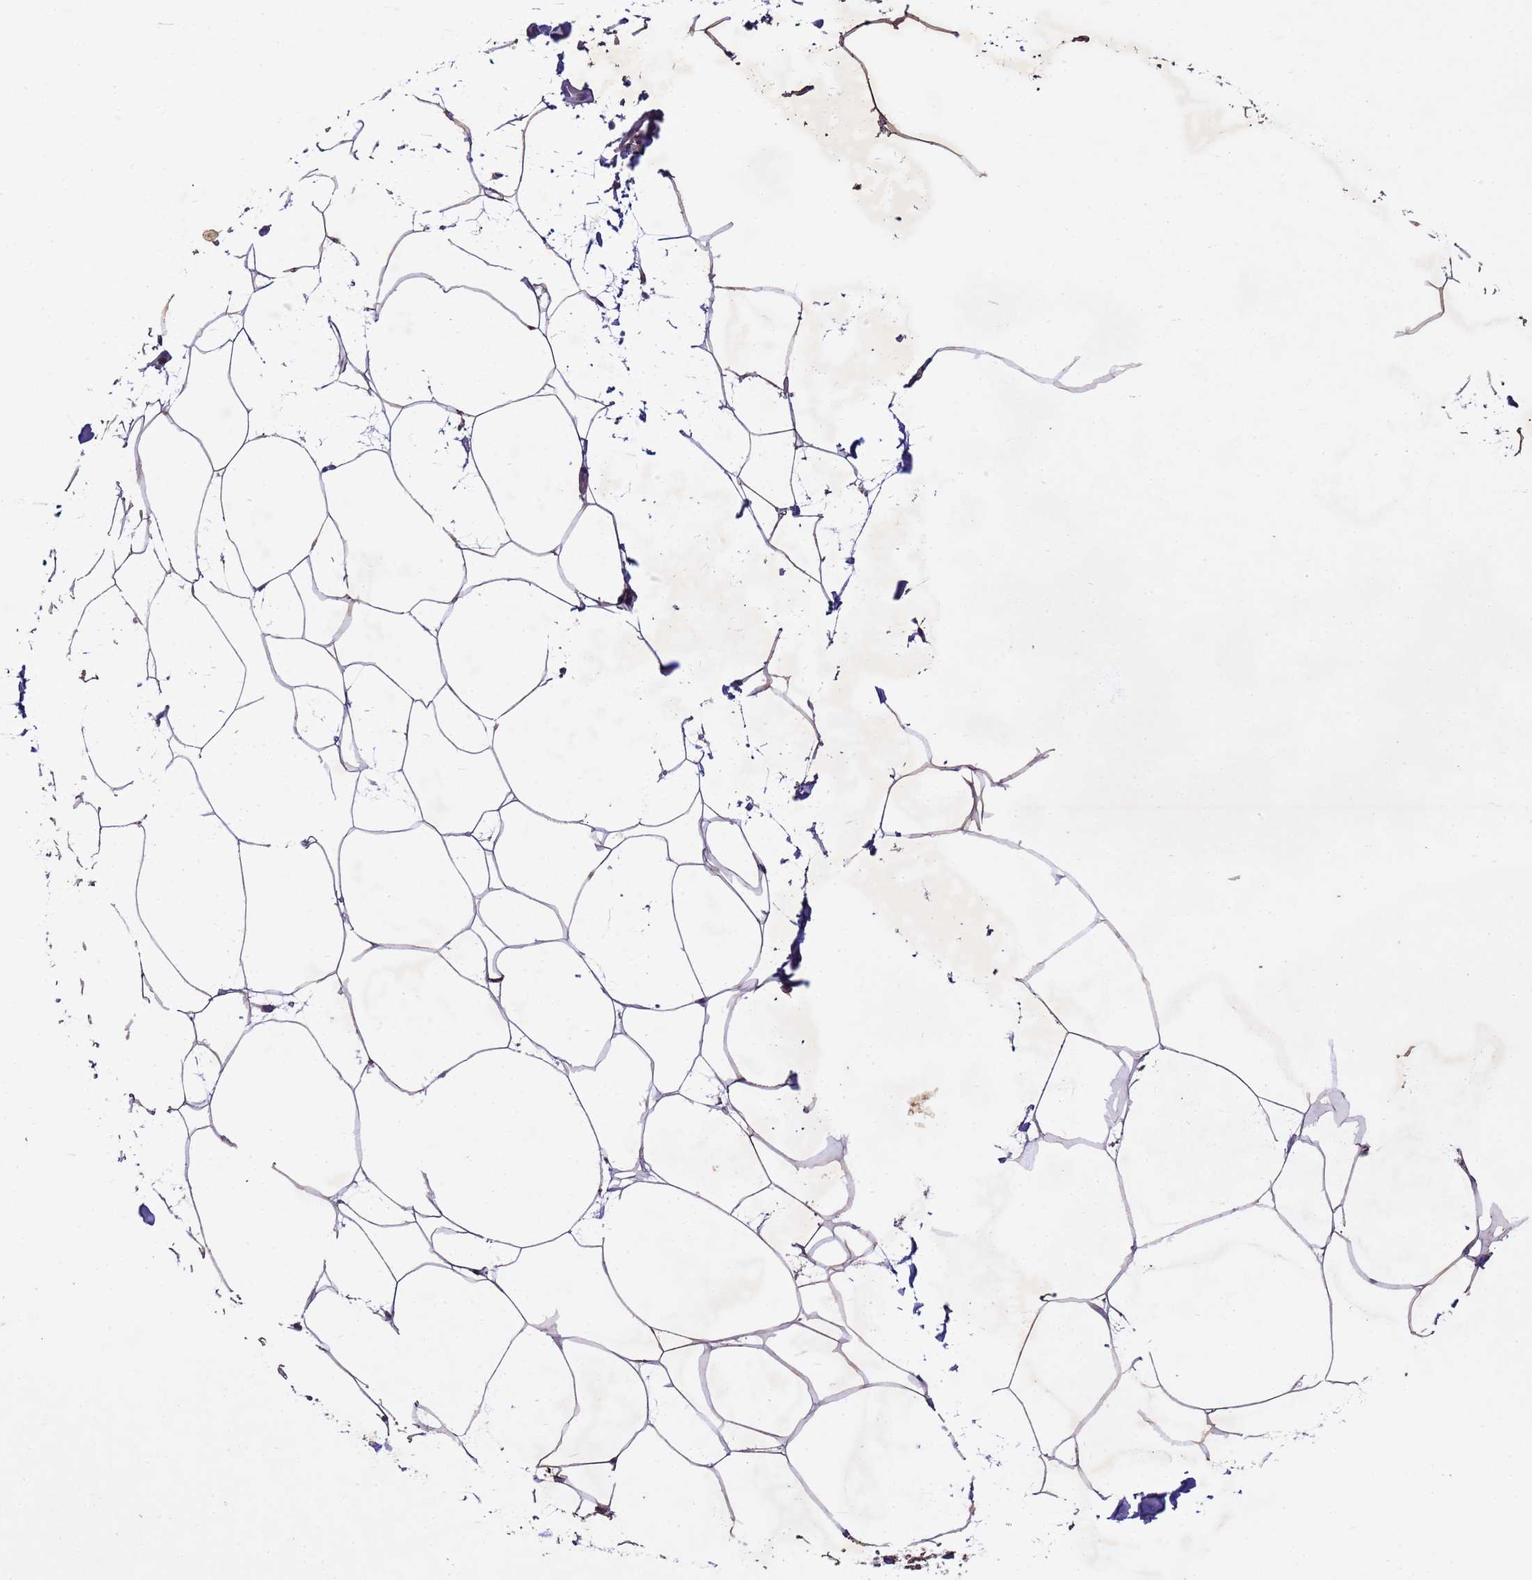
{"staining": {"intensity": "negative", "quantity": "none", "location": "none"}, "tissue": "adipose tissue", "cell_type": "Adipocytes", "image_type": "normal", "snomed": [{"axis": "morphology", "description": "Normal tissue, NOS"}, {"axis": "topography", "description": "Adipose tissue"}], "caption": "The photomicrograph exhibits no significant expression in adipocytes of adipose tissue.", "gene": "NLRP11", "patient": {"sex": "female", "age": 37}}